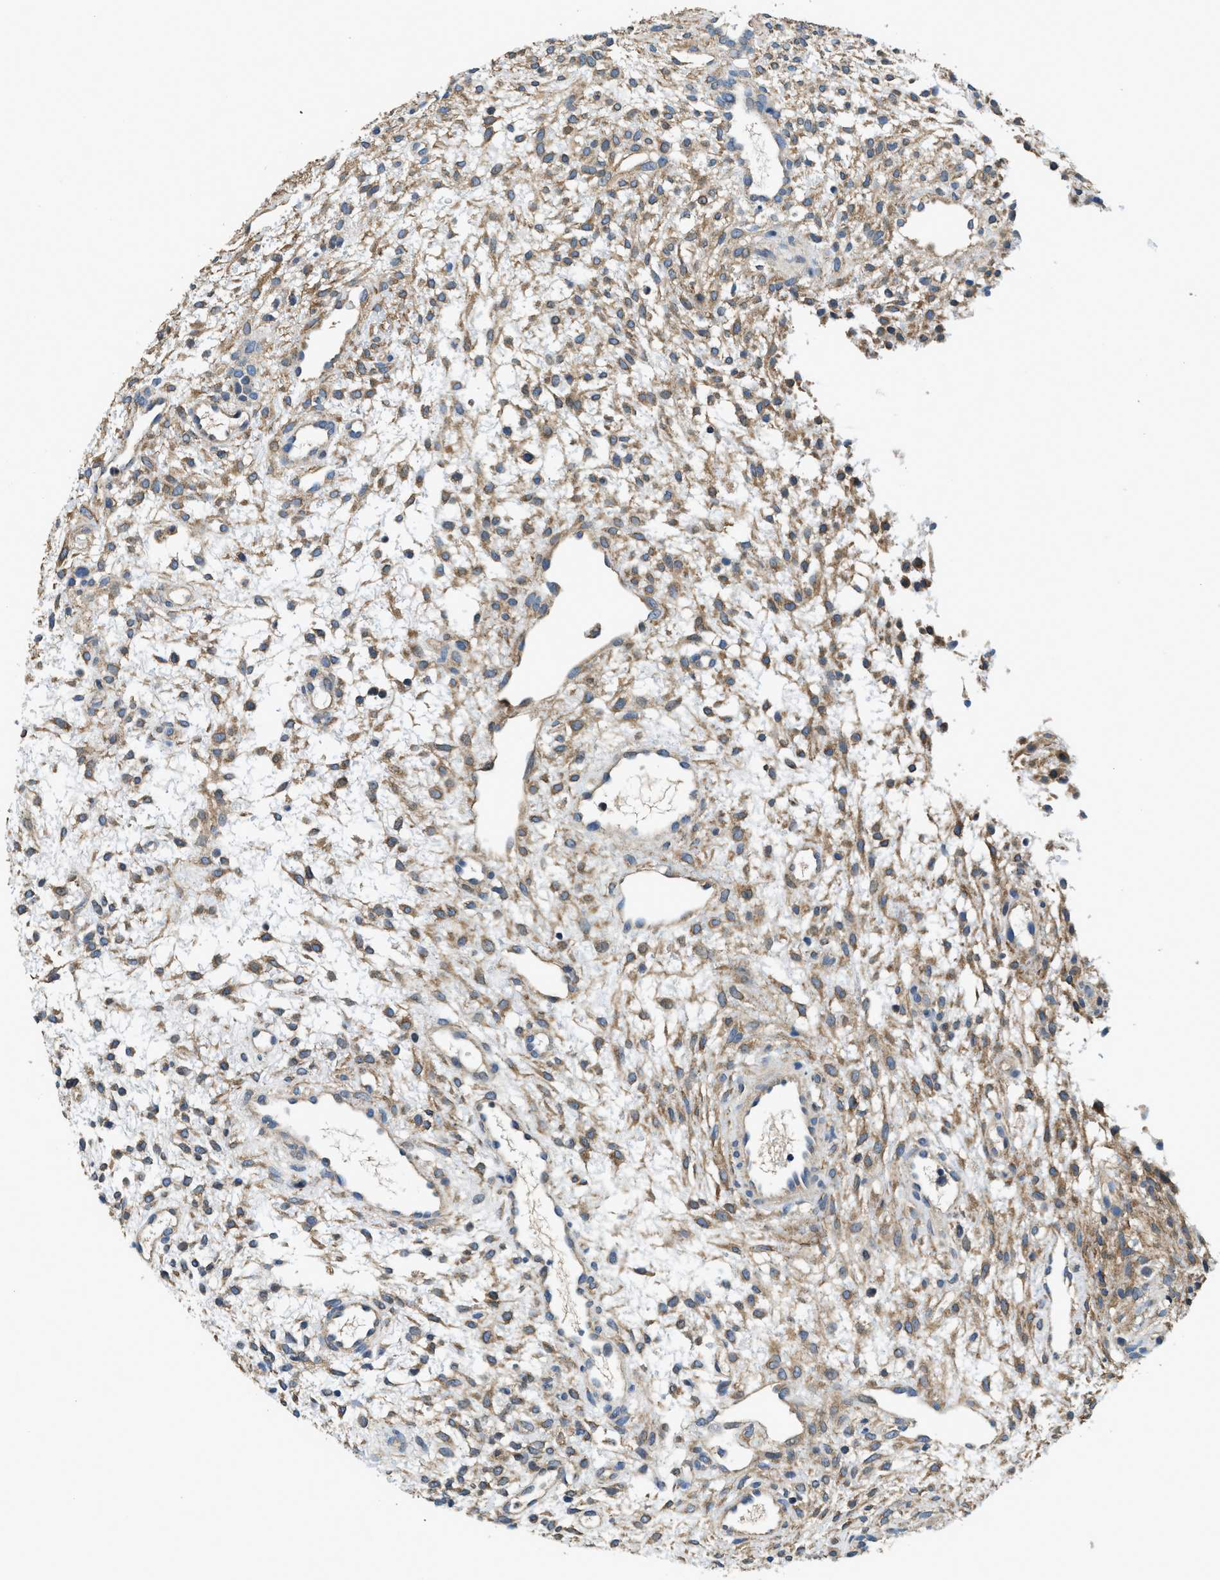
{"staining": {"intensity": "weak", "quantity": ">75%", "location": "cytoplasmic/membranous"}, "tissue": "ovary", "cell_type": "Ovarian stroma cells", "image_type": "normal", "snomed": [{"axis": "morphology", "description": "Normal tissue, NOS"}, {"axis": "morphology", "description": "Cyst, NOS"}, {"axis": "topography", "description": "Ovary"}], "caption": "Ovarian stroma cells demonstrate weak cytoplasmic/membranous staining in about >75% of cells in unremarkable ovary. (brown staining indicates protein expression, while blue staining denotes nuclei).", "gene": "SSH2", "patient": {"sex": "female", "age": 18}}